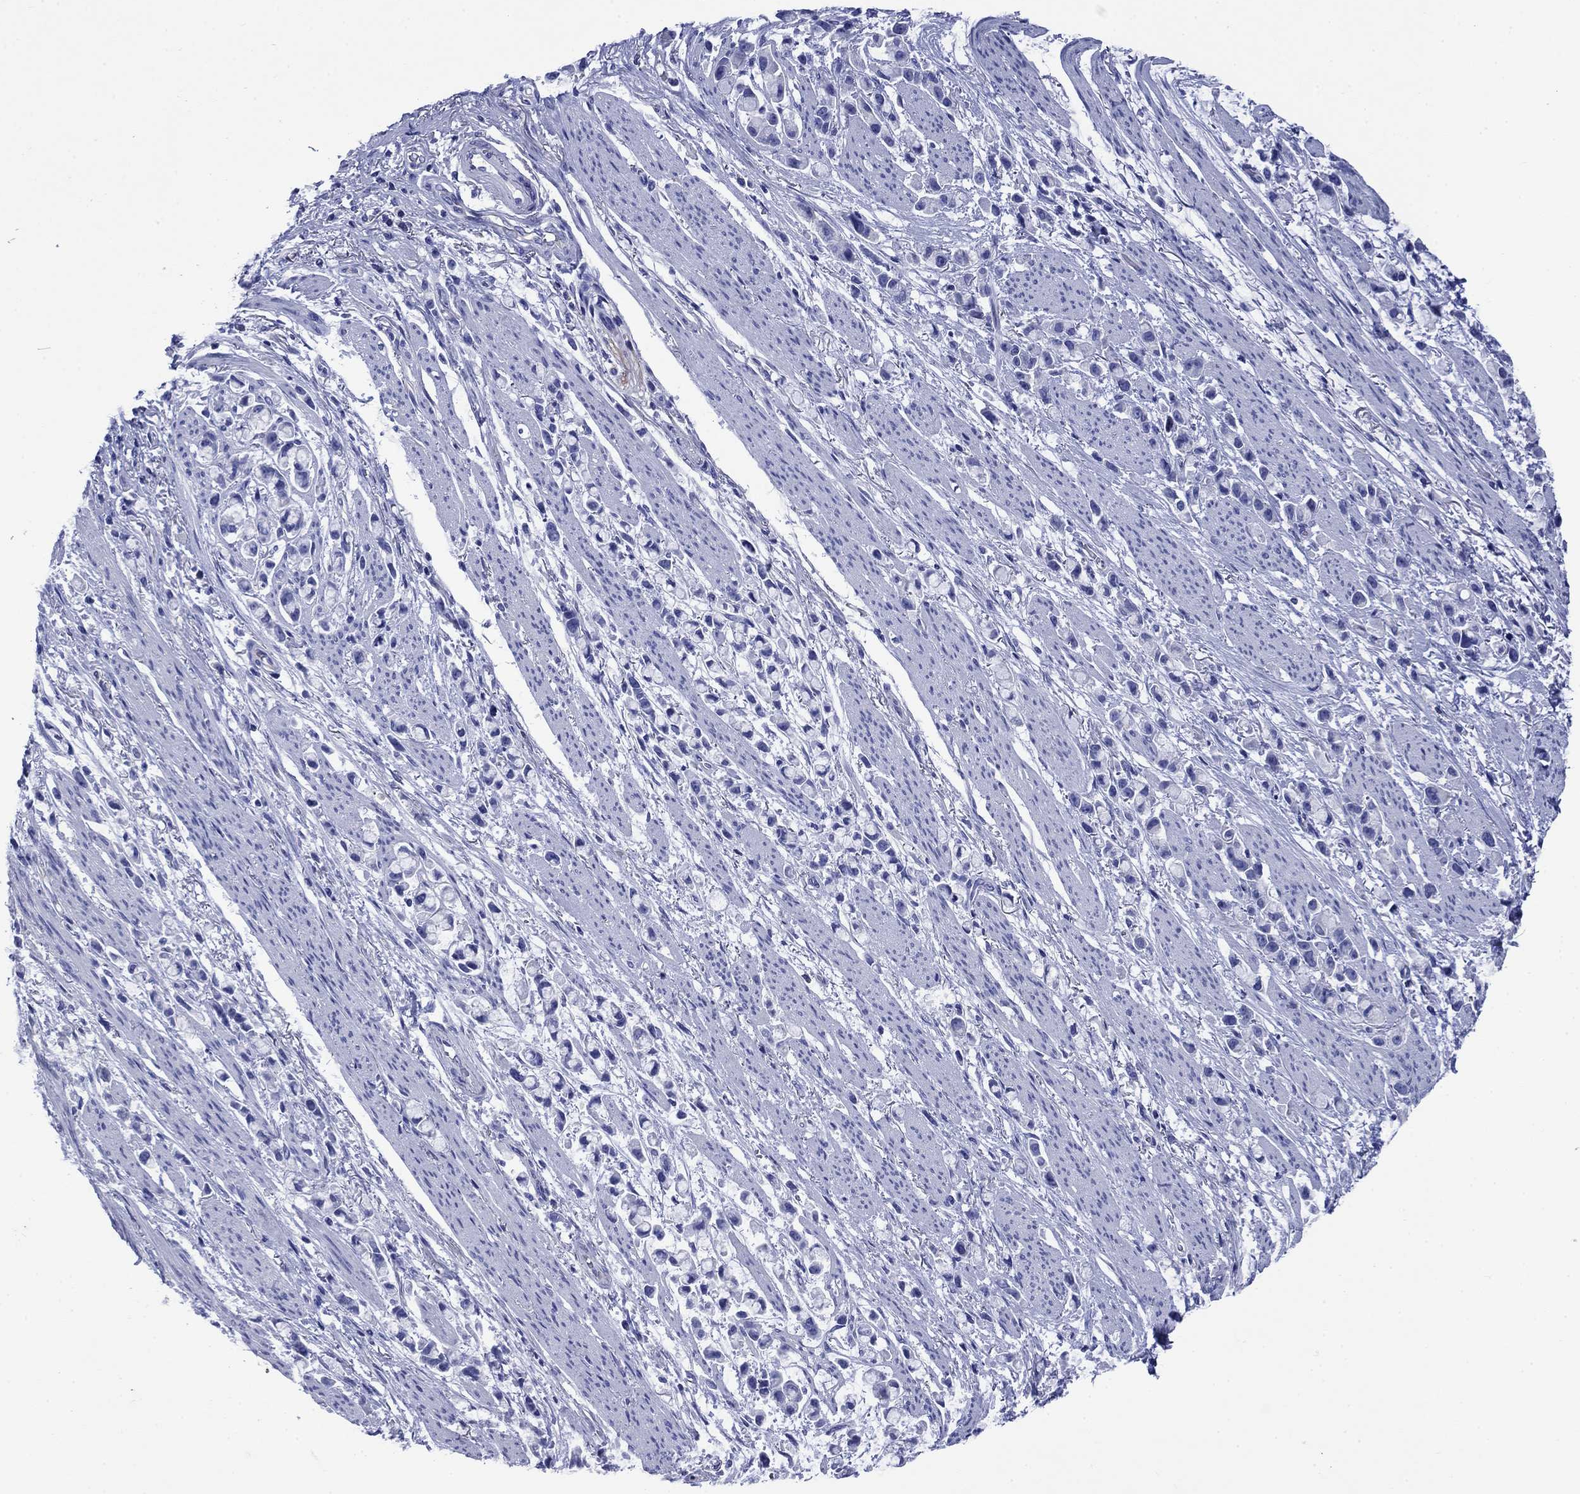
{"staining": {"intensity": "negative", "quantity": "none", "location": "none"}, "tissue": "stomach cancer", "cell_type": "Tumor cells", "image_type": "cancer", "snomed": [{"axis": "morphology", "description": "Adenocarcinoma, NOS"}, {"axis": "topography", "description": "Stomach"}], "caption": "Image shows no significant protein expression in tumor cells of stomach cancer.", "gene": "SLC1A2", "patient": {"sex": "female", "age": 81}}